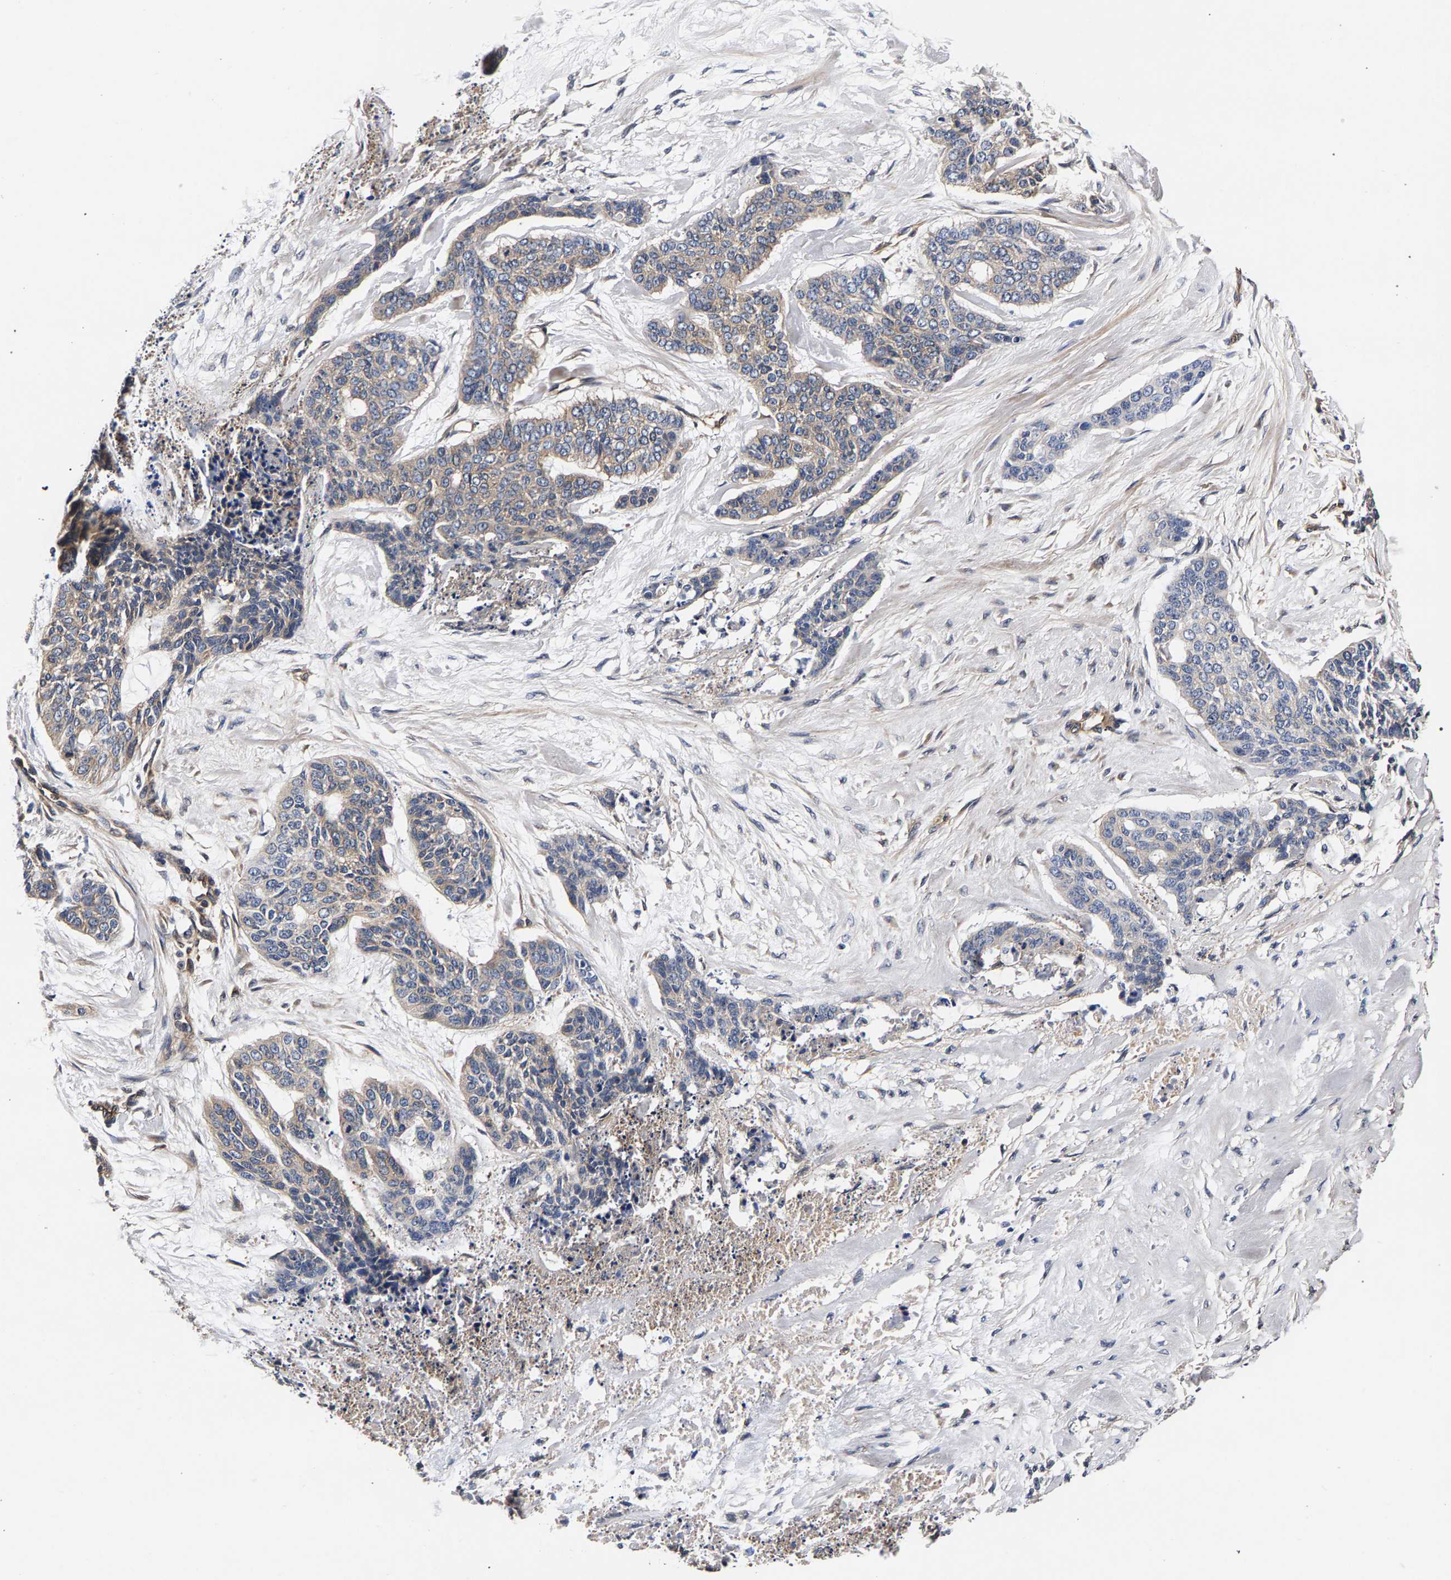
{"staining": {"intensity": "weak", "quantity": "<25%", "location": "cytoplasmic/membranous"}, "tissue": "skin cancer", "cell_type": "Tumor cells", "image_type": "cancer", "snomed": [{"axis": "morphology", "description": "Basal cell carcinoma"}, {"axis": "topography", "description": "Skin"}], "caption": "Immunohistochemistry of basal cell carcinoma (skin) reveals no expression in tumor cells. Nuclei are stained in blue.", "gene": "MARCHF7", "patient": {"sex": "female", "age": 64}}